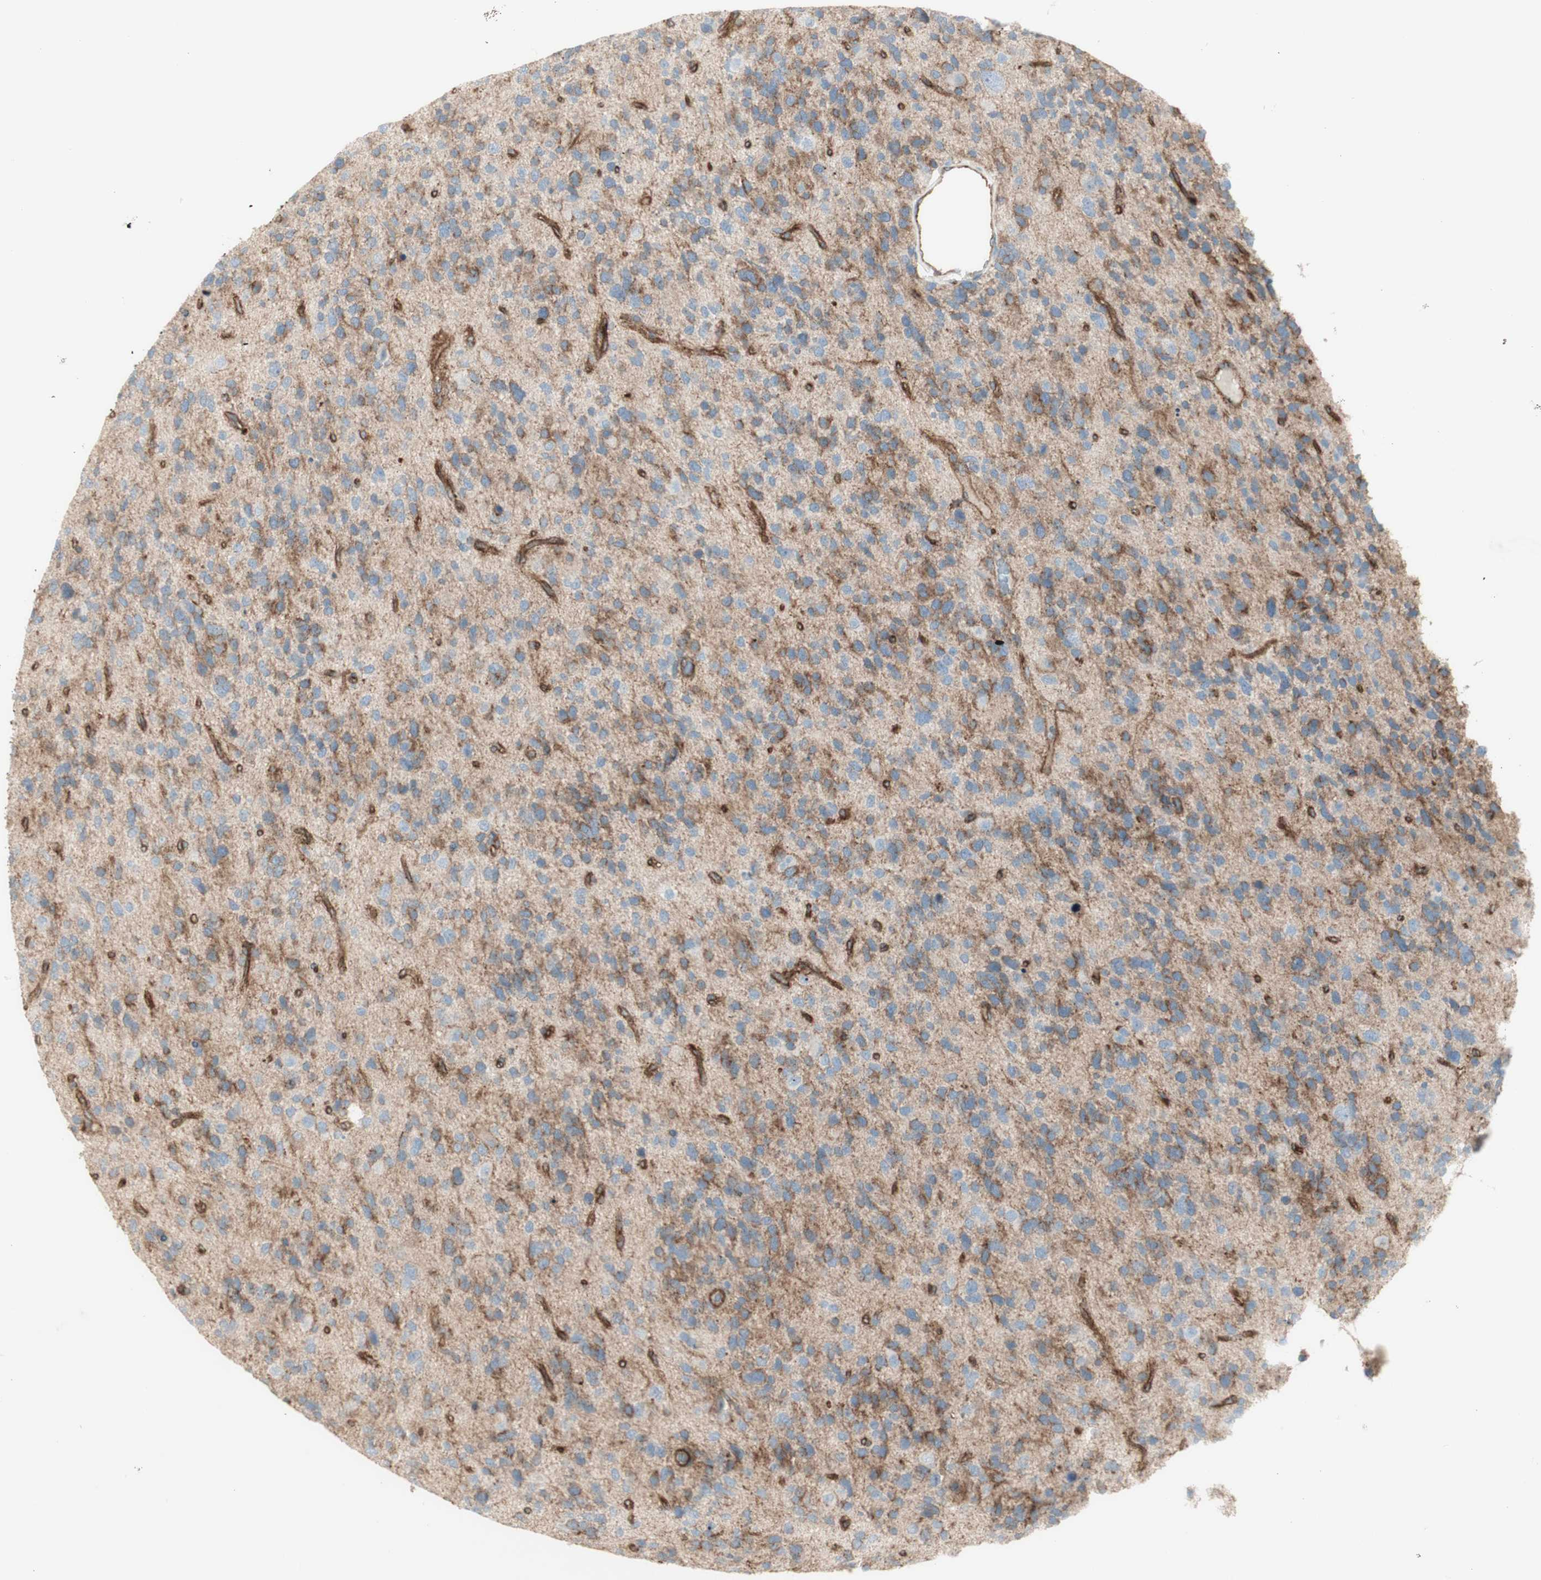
{"staining": {"intensity": "weak", "quantity": "<25%", "location": "cytoplasmic/membranous"}, "tissue": "glioma", "cell_type": "Tumor cells", "image_type": "cancer", "snomed": [{"axis": "morphology", "description": "Glioma, malignant, High grade"}, {"axis": "topography", "description": "Brain"}], "caption": "Glioma stained for a protein using IHC exhibits no expression tumor cells.", "gene": "MYO6", "patient": {"sex": "female", "age": 58}}